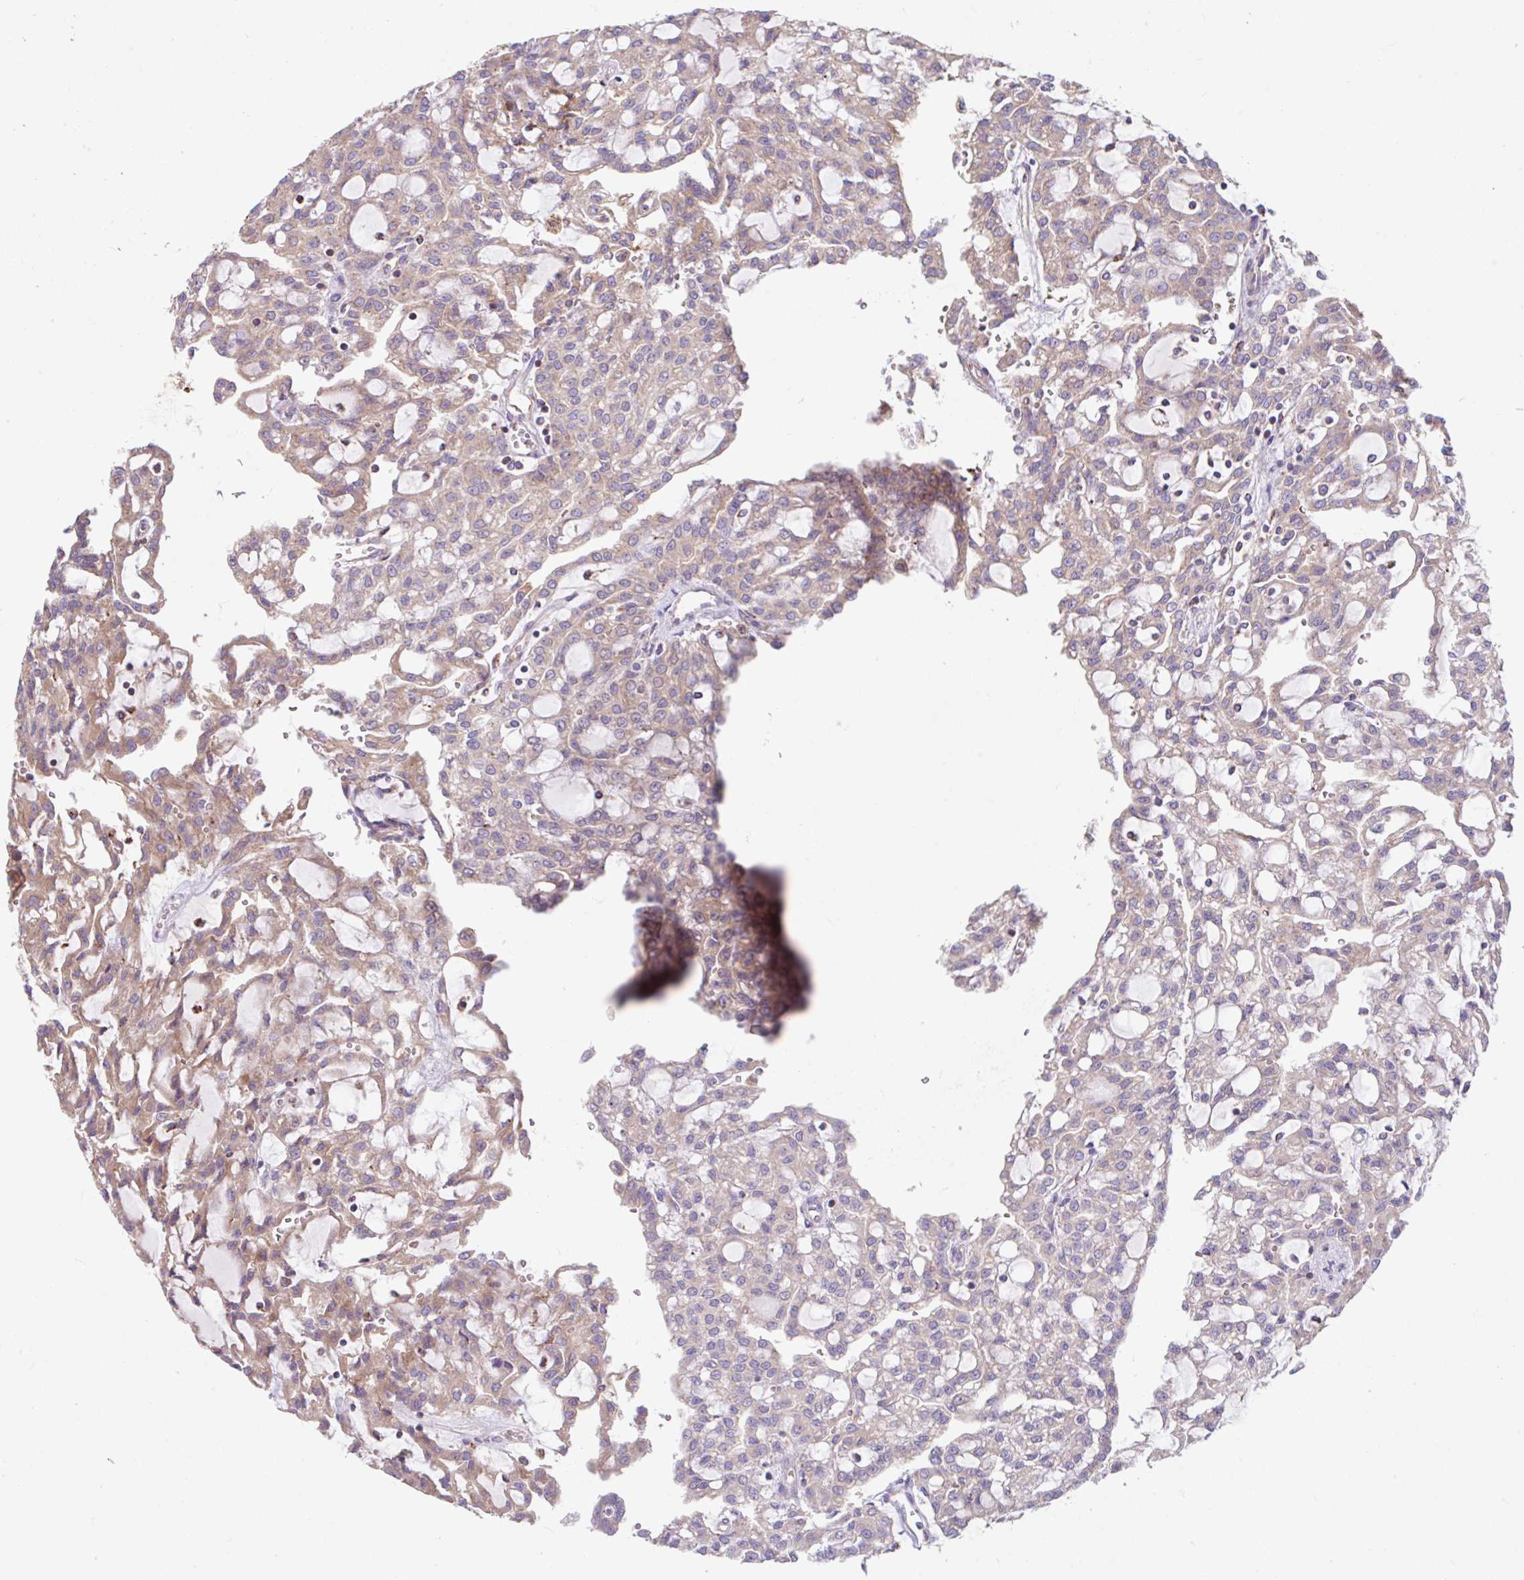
{"staining": {"intensity": "weak", "quantity": "25%-75%", "location": "cytoplasmic/membranous"}, "tissue": "renal cancer", "cell_type": "Tumor cells", "image_type": "cancer", "snomed": [{"axis": "morphology", "description": "Adenocarcinoma, NOS"}, {"axis": "topography", "description": "Kidney"}], "caption": "Weak cytoplasmic/membranous protein expression is identified in about 25%-75% of tumor cells in renal adenocarcinoma.", "gene": "RALBP1", "patient": {"sex": "male", "age": 63}}